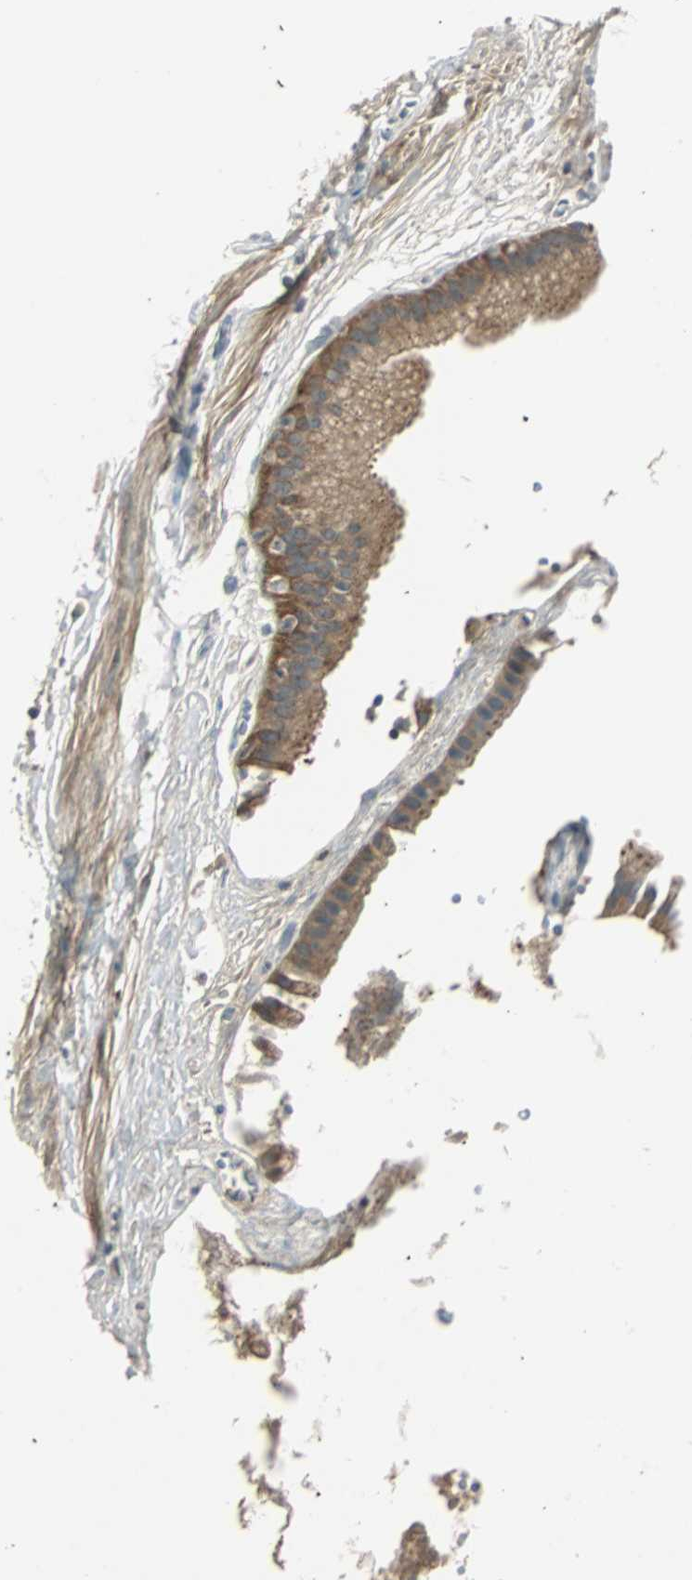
{"staining": {"intensity": "moderate", "quantity": "25%-75%", "location": "cytoplasmic/membranous"}, "tissue": "gallbladder", "cell_type": "Glandular cells", "image_type": "normal", "snomed": [{"axis": "morphology", "description": "Normal tissue, NOS"}, {"axis": "topography", "description": "Gallbladder"}], "caption": "A medium amount of moderate cytoplasmic/membranous positivity is present in approximately 25%-75% of glandular cells in normal gallbladder.", "gene": "FHL2", "patient": {"sex": "female", "age": 63}}